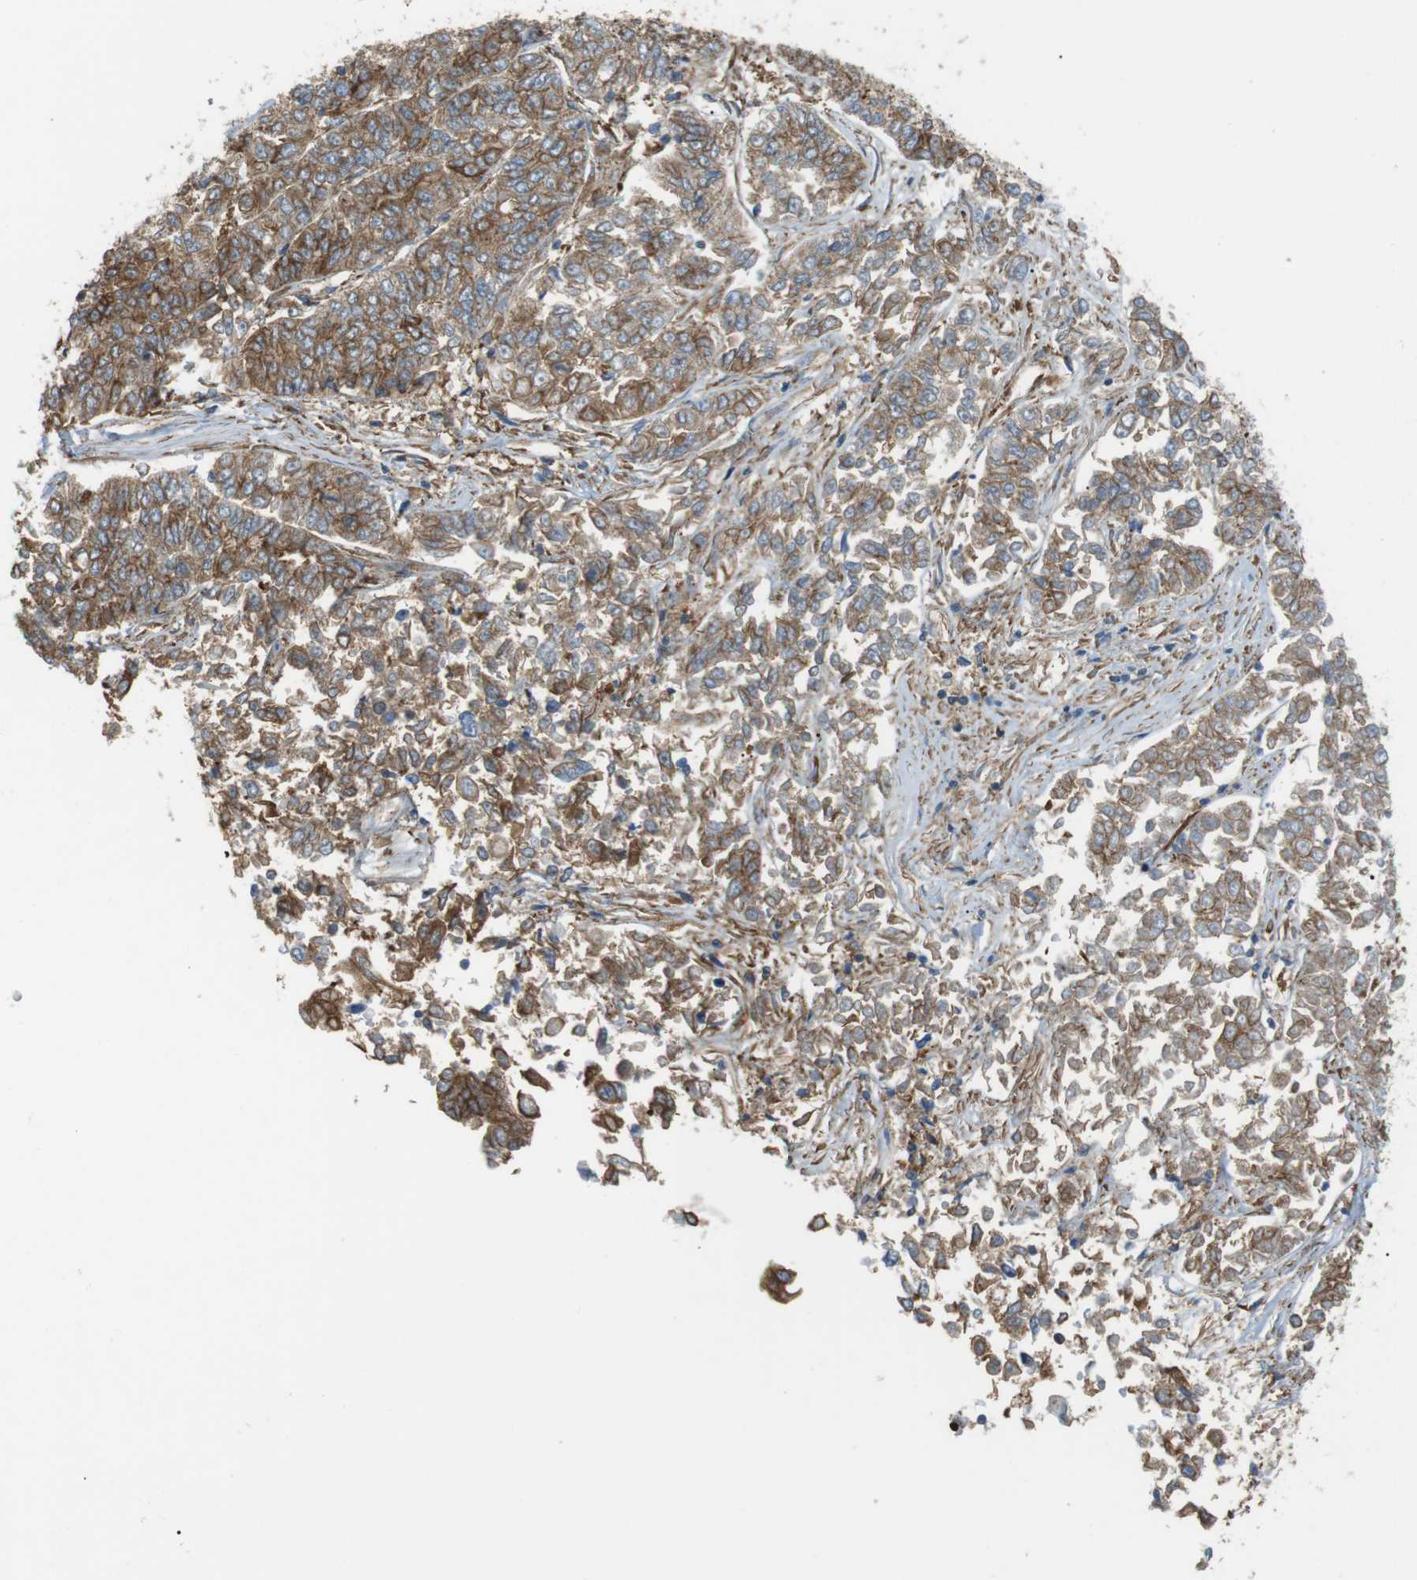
{"staining": {"intensity": "moderate", "quantity": ">75%", "location": "cytoplasmic/membranous"}, "tissue": "lung cancer", "cell_type": "Tumor cells", "image_type": "cancer", "snomed": [{"axis": "morphology", "description": "Adenocarcinoma, NOS"}, {"axis": "topography", "description": "Lung"}], "caption": "Brown immunohistochemical staining in human adenocarcinoma (lung) exhibits moderate cytoplasmic/membranous expression in about >75% of tumor cells.", "gene": "PEPD", "patient": {"sex": "male", "age": 84}}